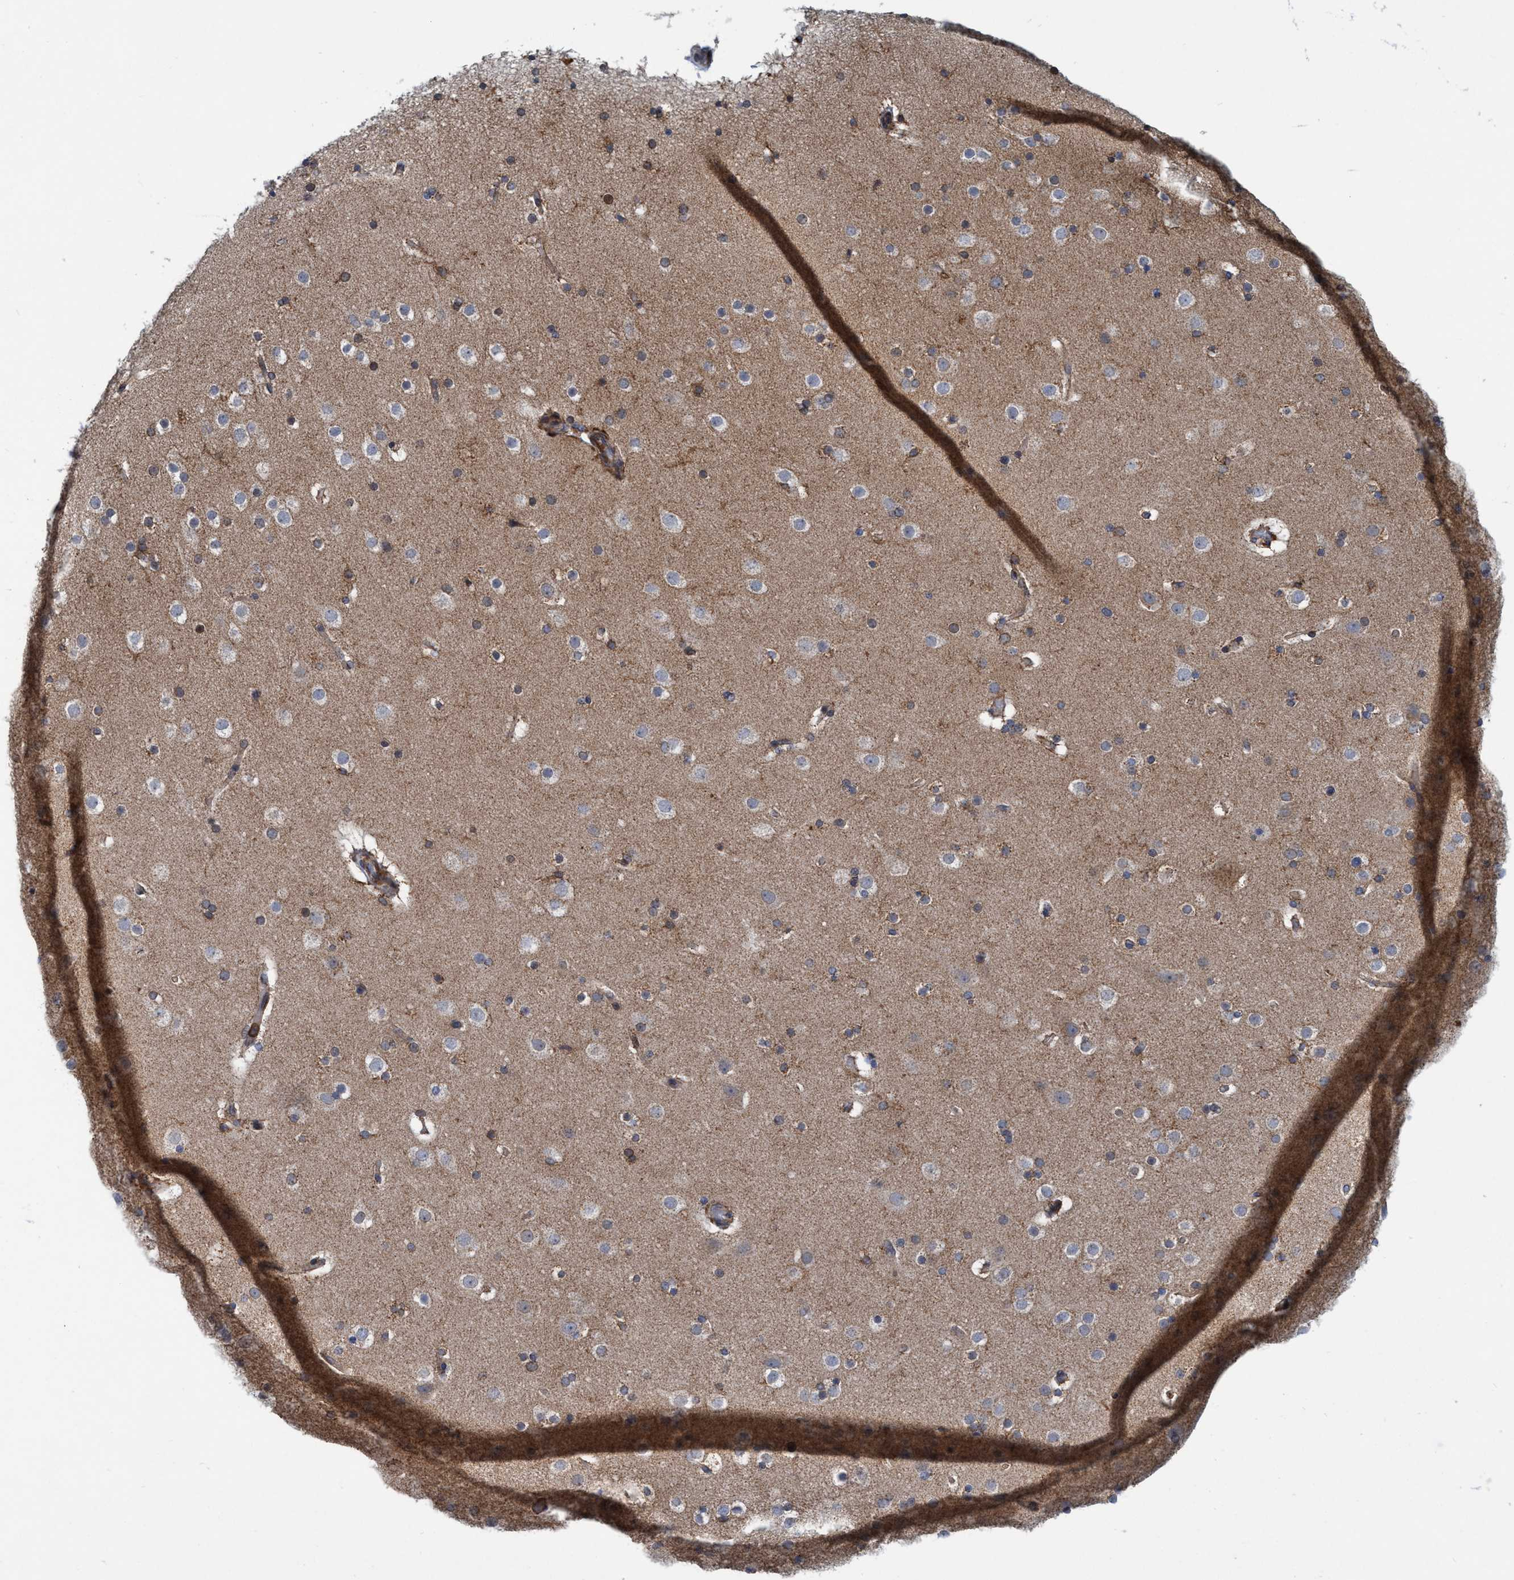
{"staining": {"intensity": "moderate", "quantity": ">75%", "location": "cytoplasmic/membranous"}, "tissue": "cerebral cortex", "cell_type": "Endothelial cells", "image_type": "normal", "snomed": [{"axis": "morphology", "description": "Normal tissue, NOS"}, {"axis": "topography", "description": "Cerebral cortex"}], "caption": "Endothelial cells exhibit moderate cytoplasmic/membranous positivity in about >75% of cells in benign cerebral cortex. (DAB IHC with brightfield microscopy, high magnification).", "gene": "SLC16A3", "patient": {"sex": "male", "age": 57}}